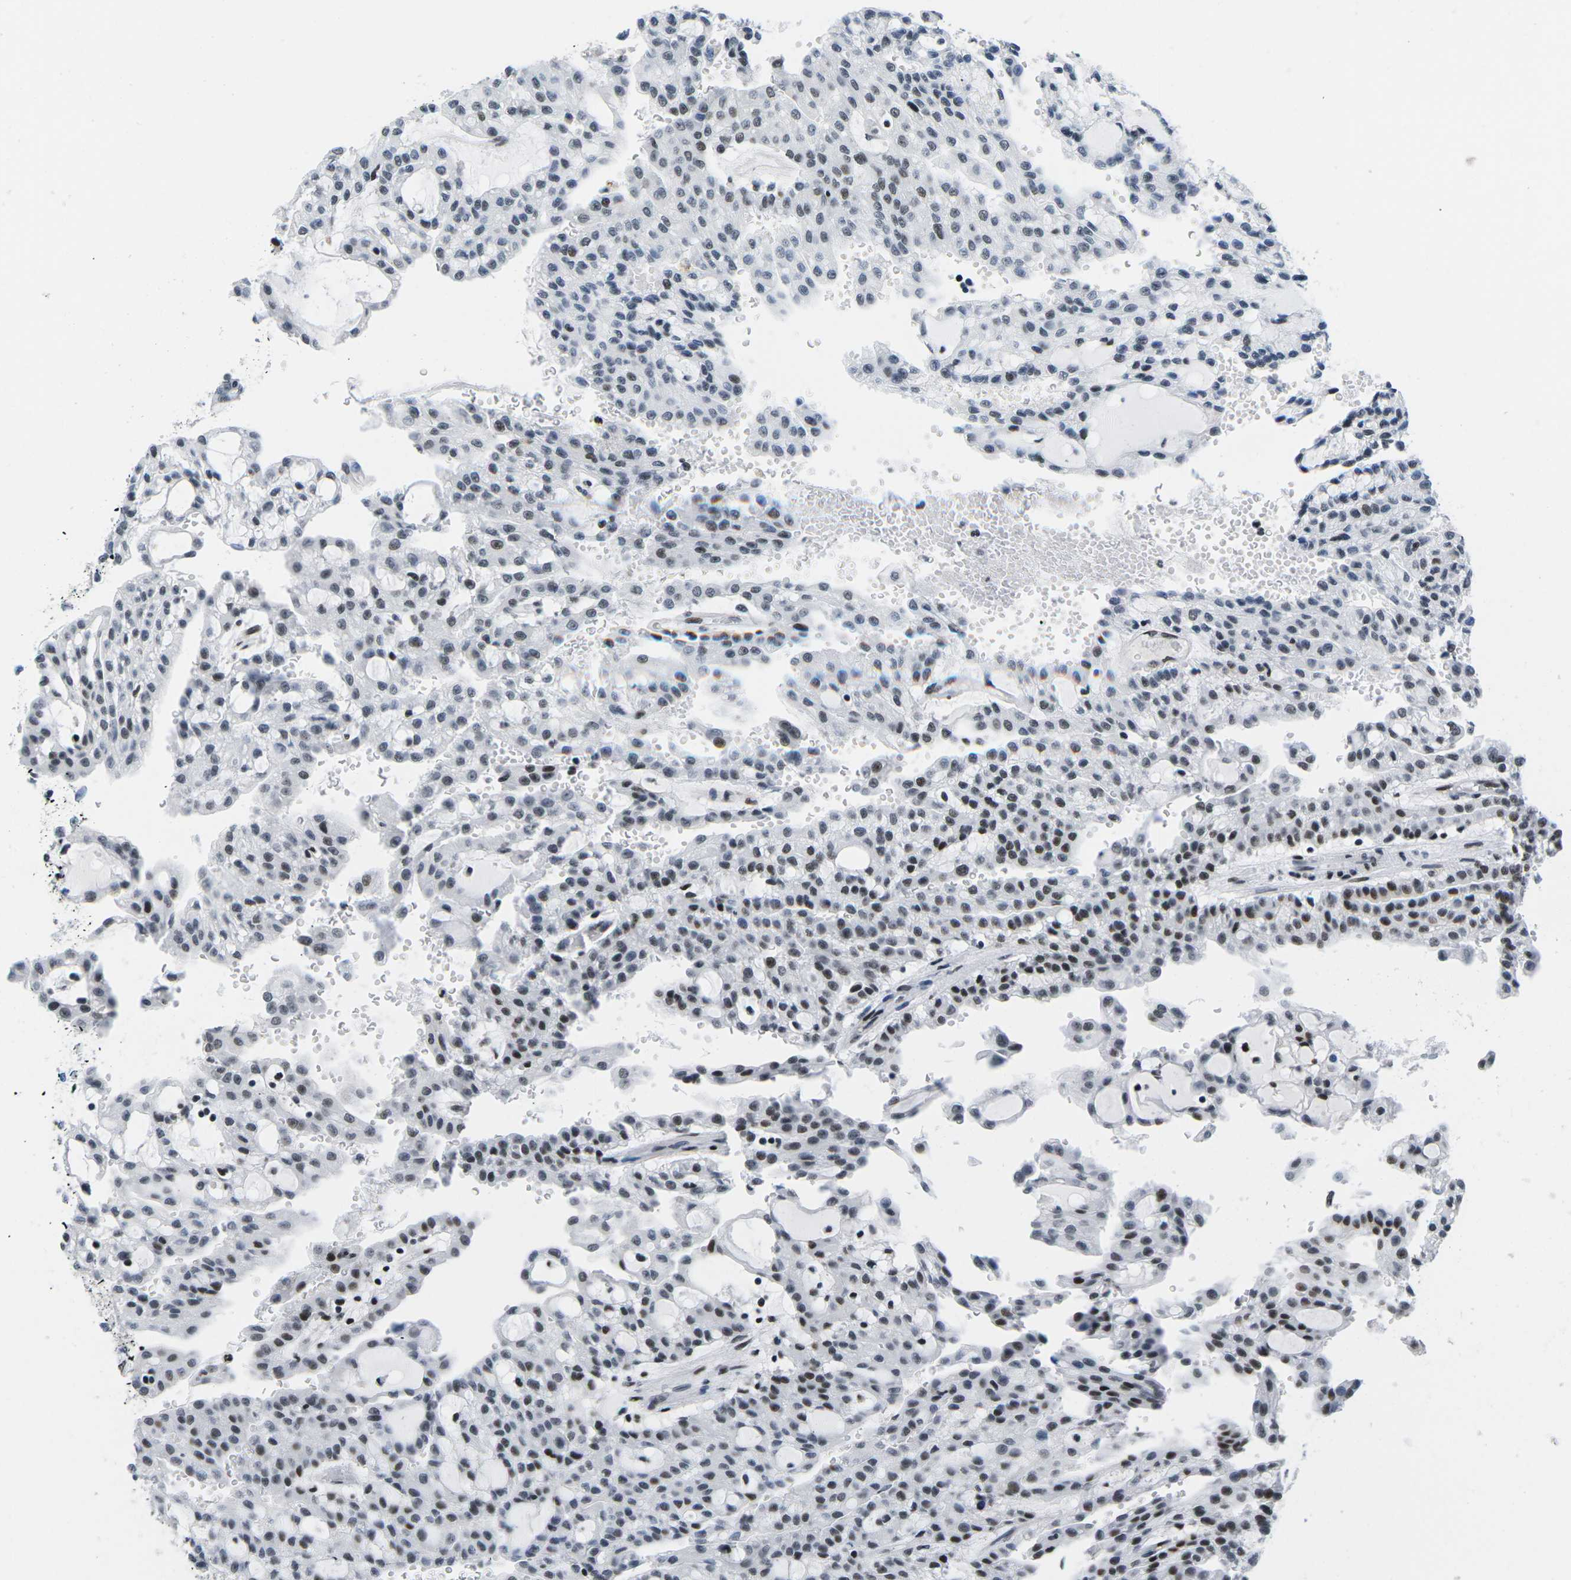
{"staining": {"intensity": "moderate", "quantity": ">75%", "location": "nuclear"}, "tissue": "renal cancer", "cell_type": "Tumor cells", "image_type": "cancer", "snomed": [{"axis": "morphology", "description": "Adenocarcinoma, NOS"}, {"axis": "topography", "description": "Kidney"}], "caption": "Tumor cells reveal medium levels of moderate nuclear expression in approximately >75% of cells in renal adenocarcinoma. (IHC, brightfield microscopy, high magnification).", "gene": "ATF1", "patient": {"sex": "male", "age": 63}}